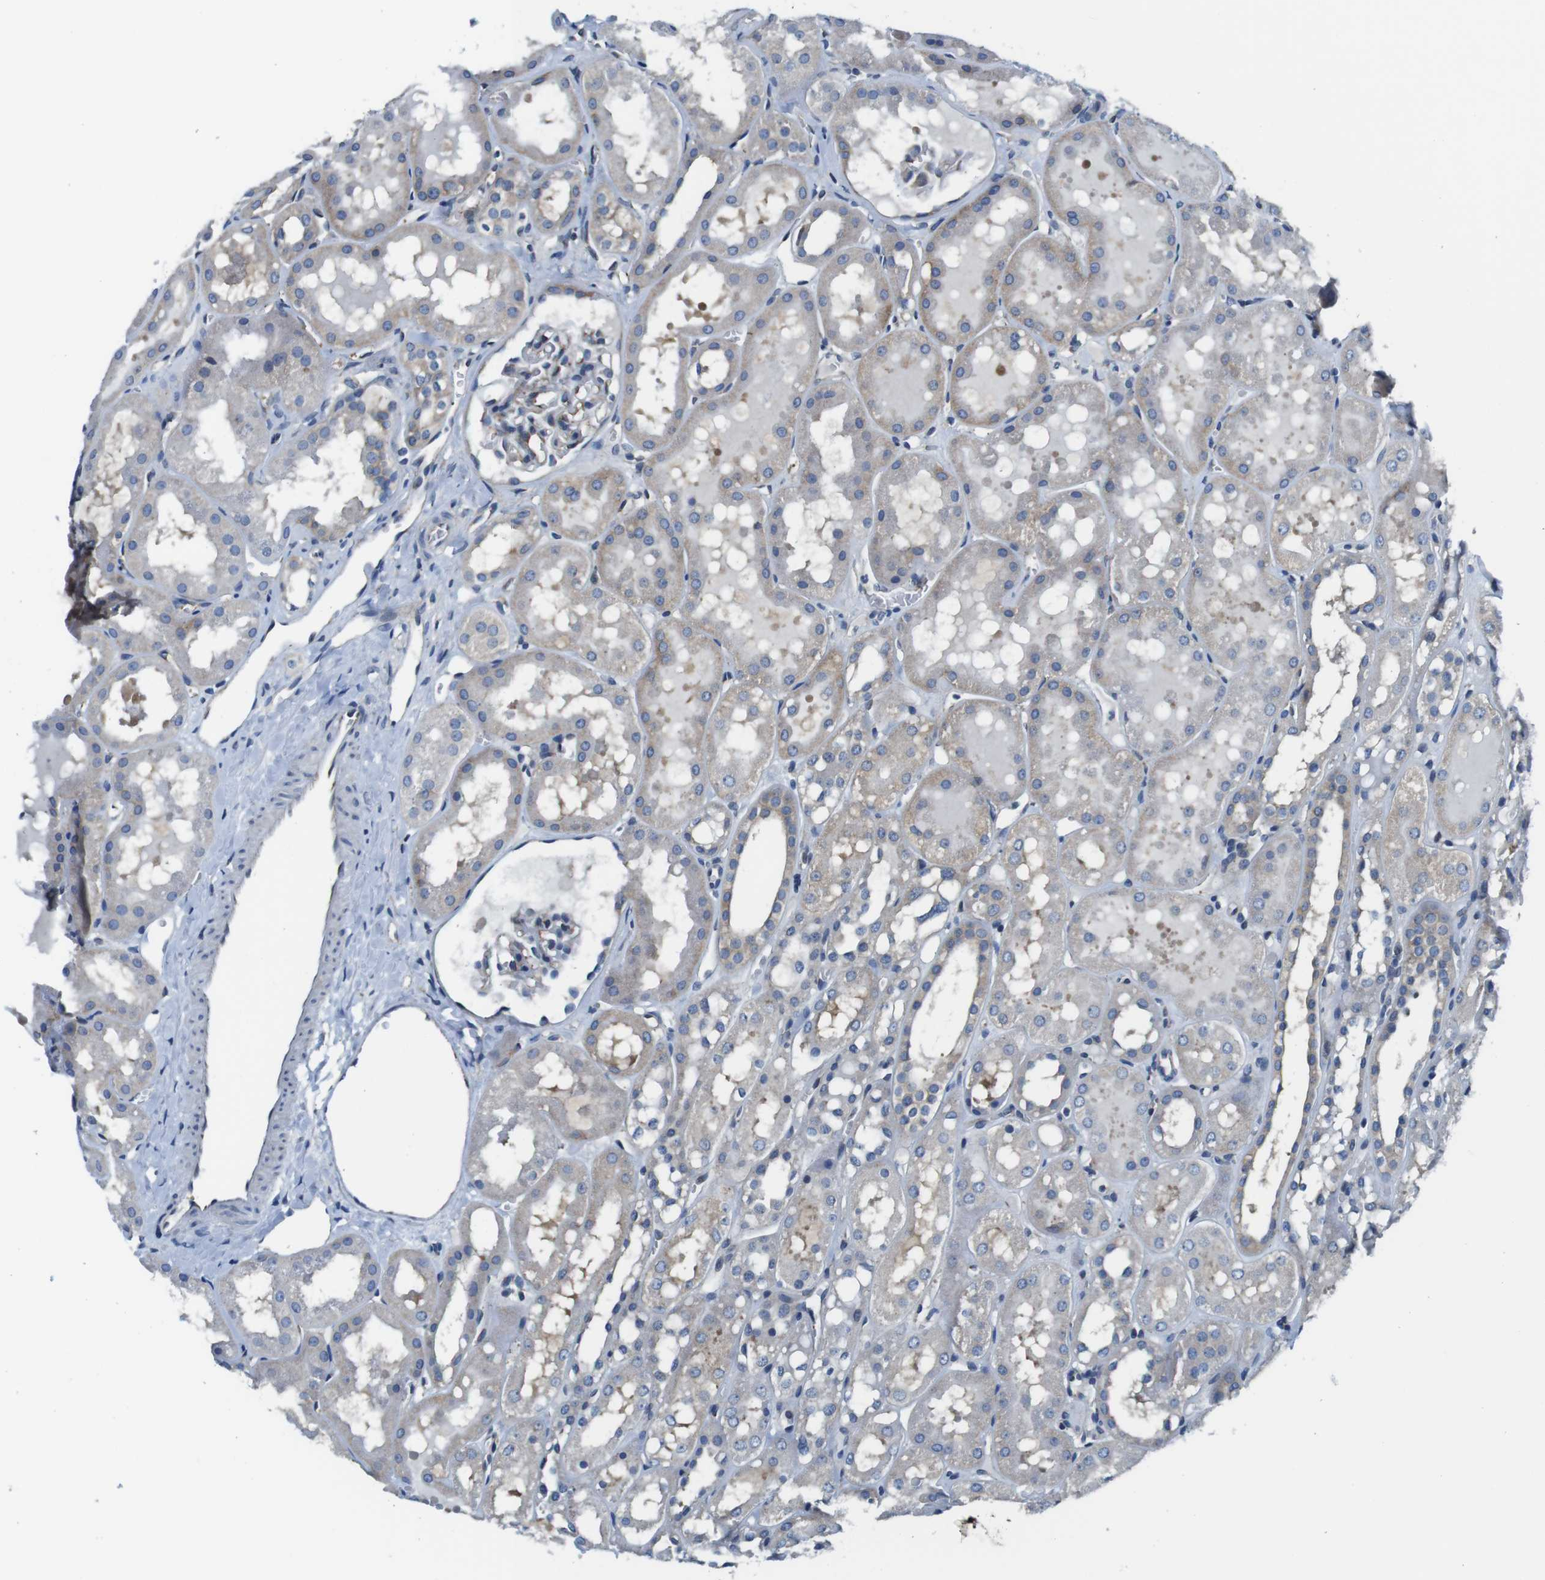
{"staining": {"intensity": "negative", "quantity": "none", "location": "none"}, "tissue": "kidney", "cell_type": "Cells in glomeruli", "image_type": "normal", "snomed": [{"axis": "morphology", "description": "Normal tissue, NOS"}, {"axis": "topography", "description": "Kidney"}, {"axis": "topography", "description": "Urinary bladder"}], "caption": "Cells in glomeruli are negative for brown protein staining in unremarkable kidney.", "gene": "EIF2B5", "patient": {"sex": "male", "age": 16}}